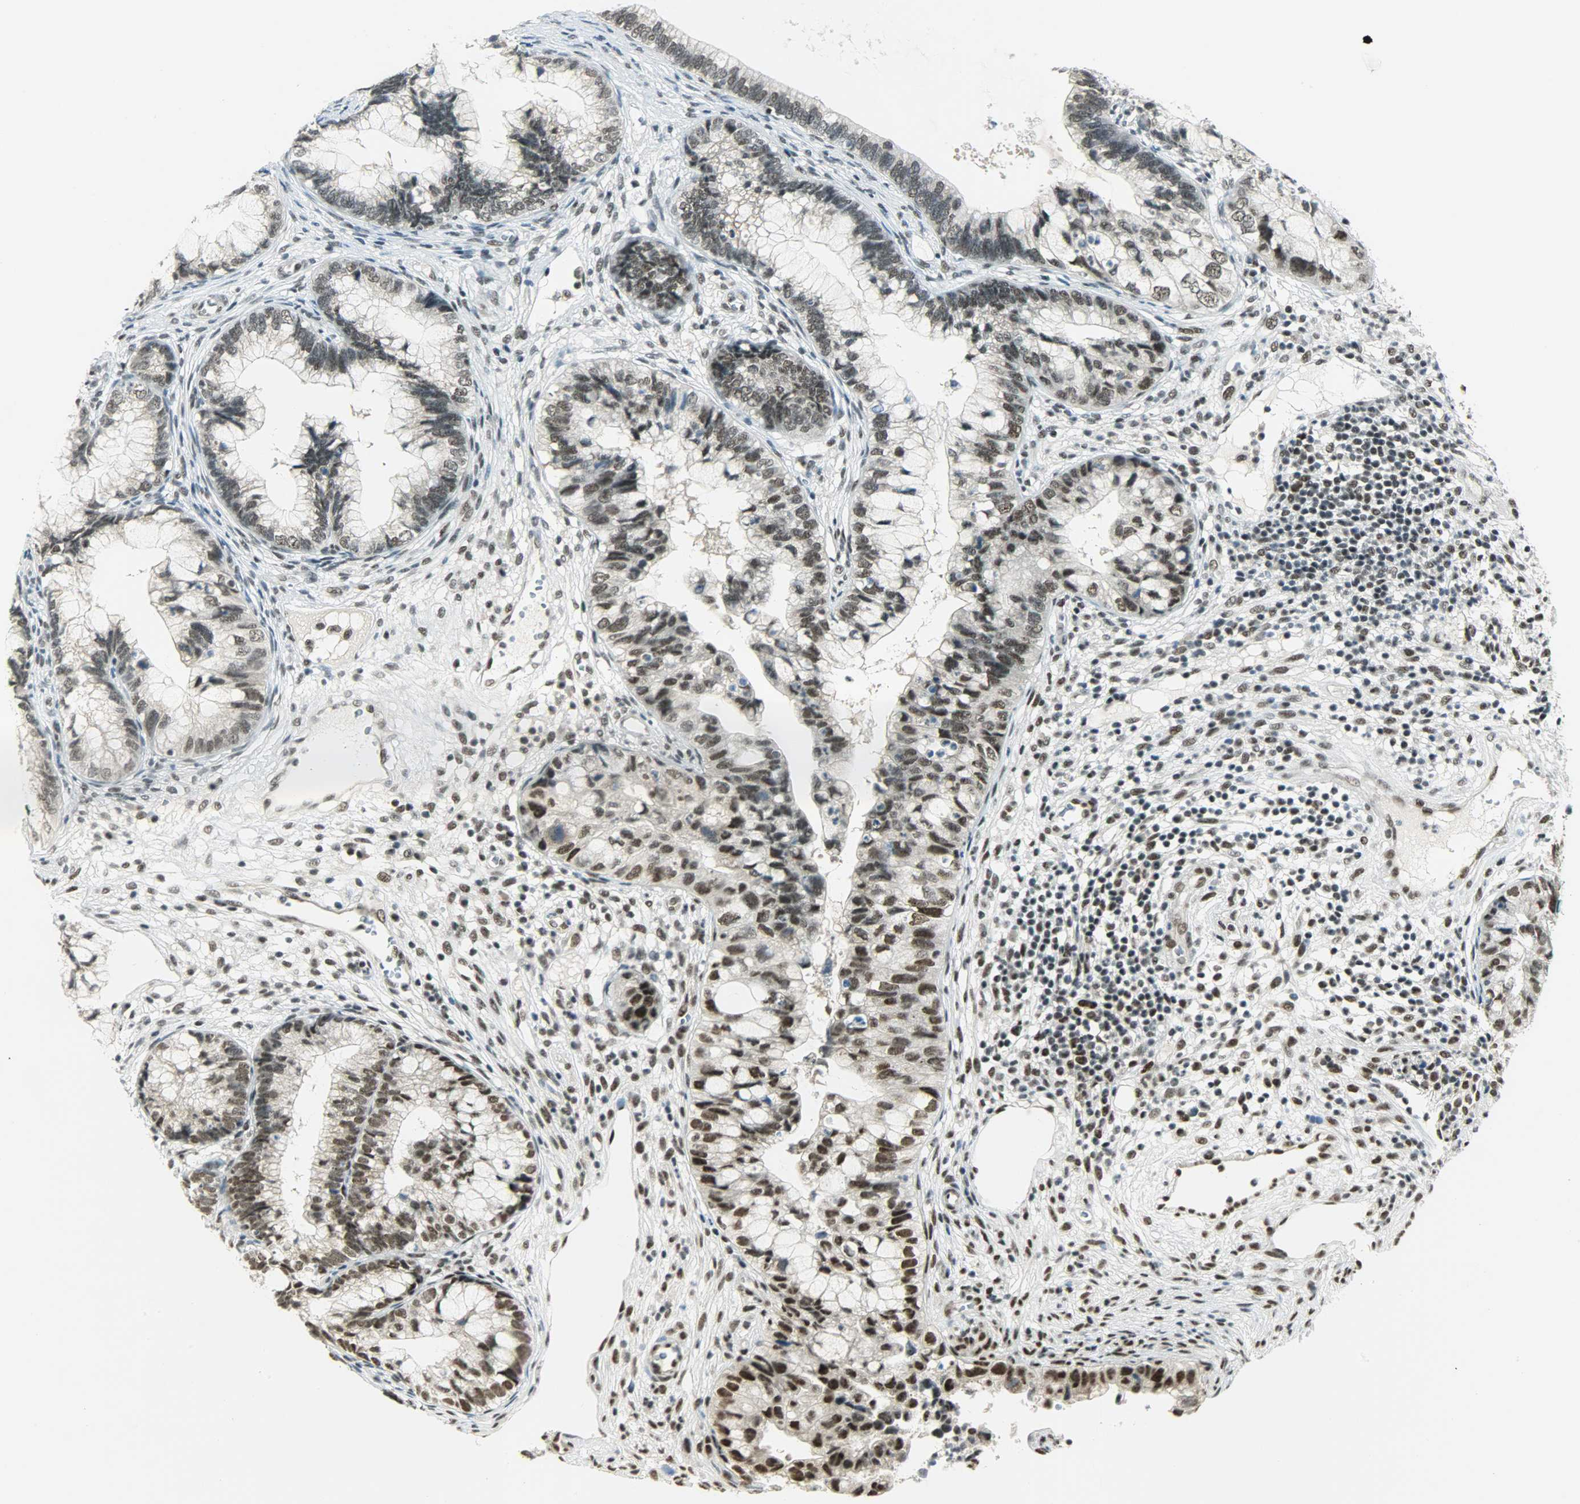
{"staining": {"intensity": "moderate", "quantity": ">75%", "location": "nuclear"}, "tissue": "cervical cancer", "cell_type": "Tumor cells", "image_type": "cancer", "snomed": [{"axis": "morphology", "description": "Adenocarcinoma, NOS"}, {"axis": "topography", "description": "Cervix"}], "caption": "The photomicrograph displays immunohistochemical staining of cervical cancer. There is moderate nuclear staining is present in about >75% of tumor cells.", "gene": "SUGP1", "patient": {"sex": "female", "age": 44}}